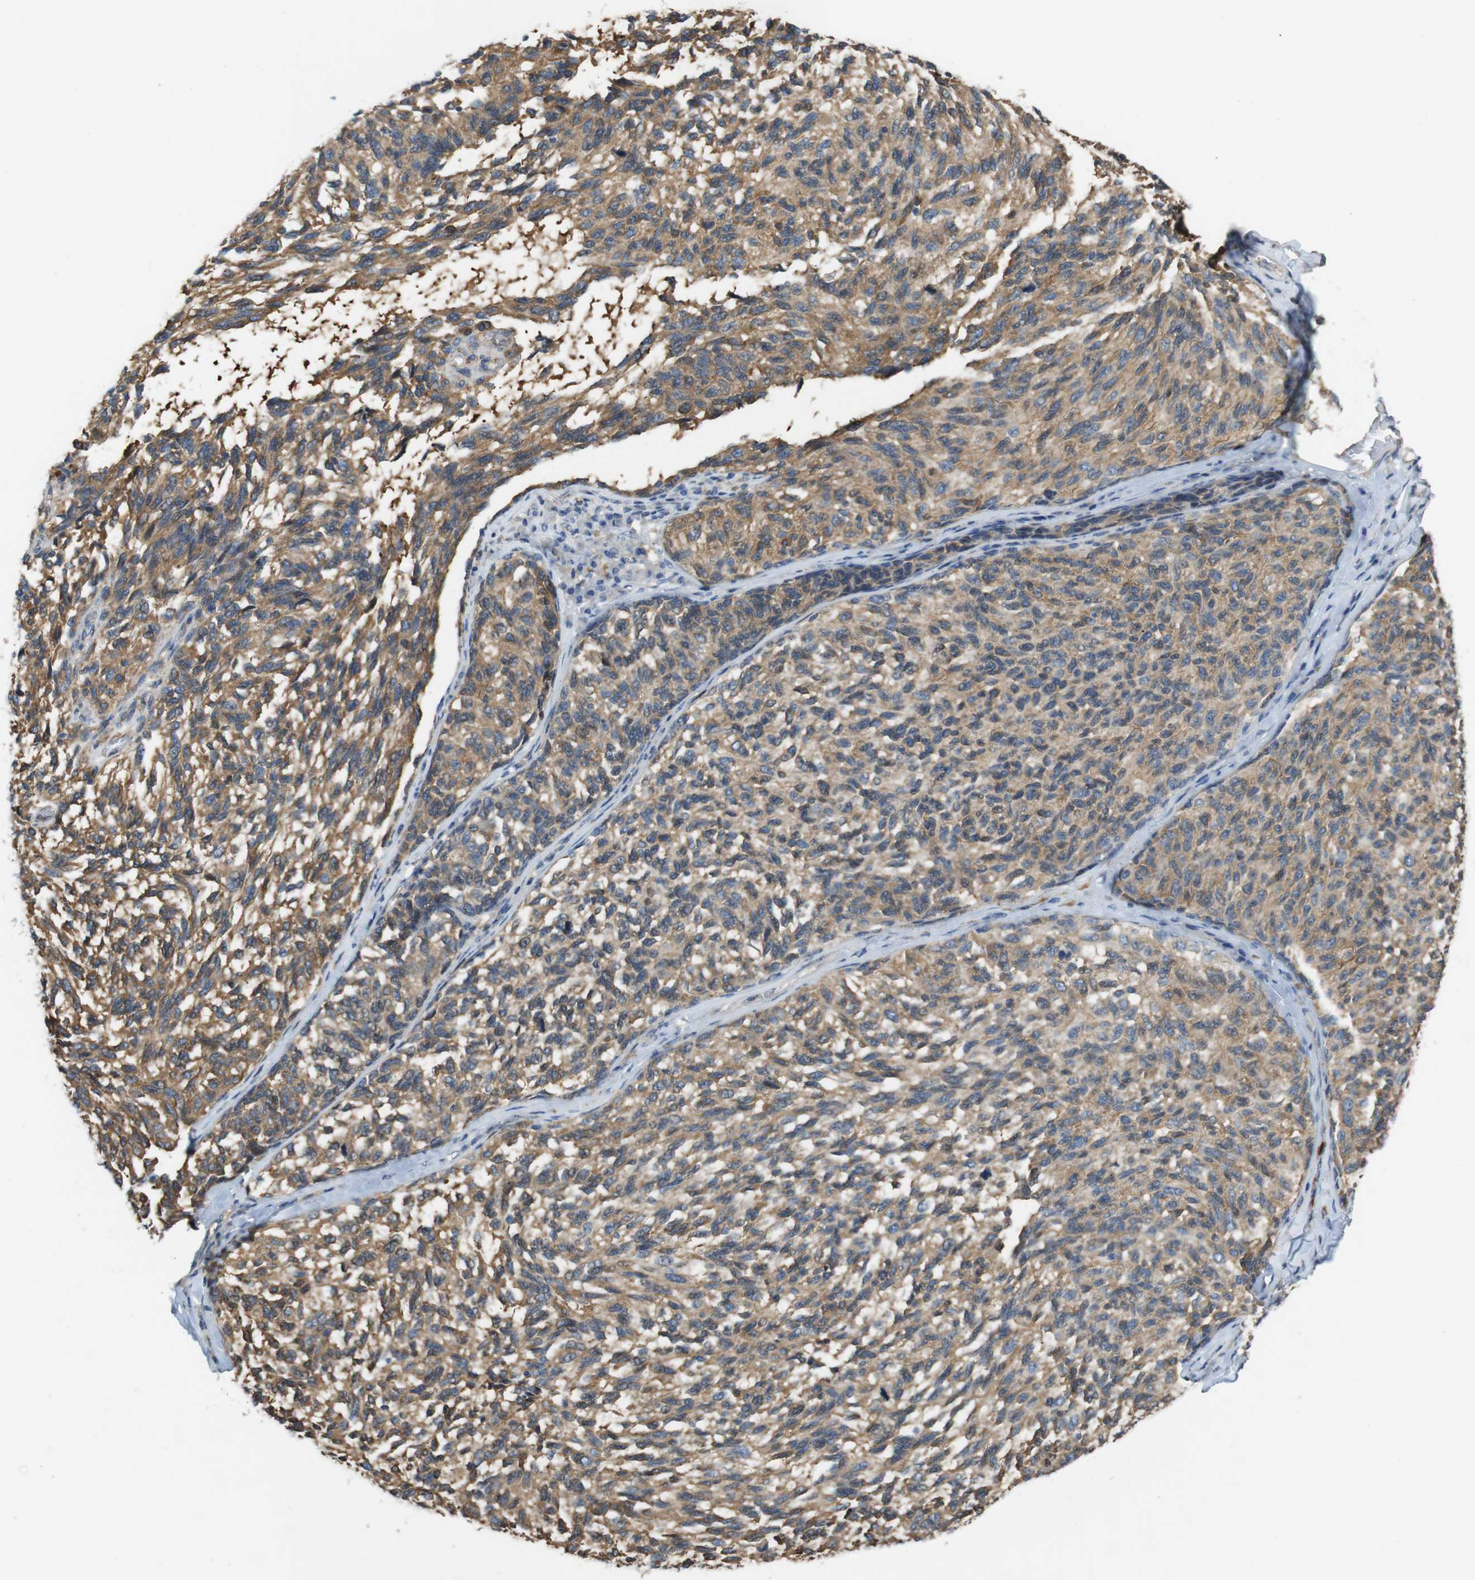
{"staining": {"intensity": "moderate", "quantity": ">75%", "location": "cytoplasmic/membranous"}, "tissue": "melanoma", "cell_type": "Tumor cells", "image_type": "cancer", "snomed": [{"axis": "morphology", "description": "Malignant melanoma, NOS"}, {"axis": "topography", "description": "Skin"}], "caption": "Human malignant melanoma stained for a protein (brown) displays moderate cytoplasmic/membranous positive positivity in approximately >75% of tumor cells.", "gene": "PCDH10", "patient": {"sex": "female", "age": 73}}